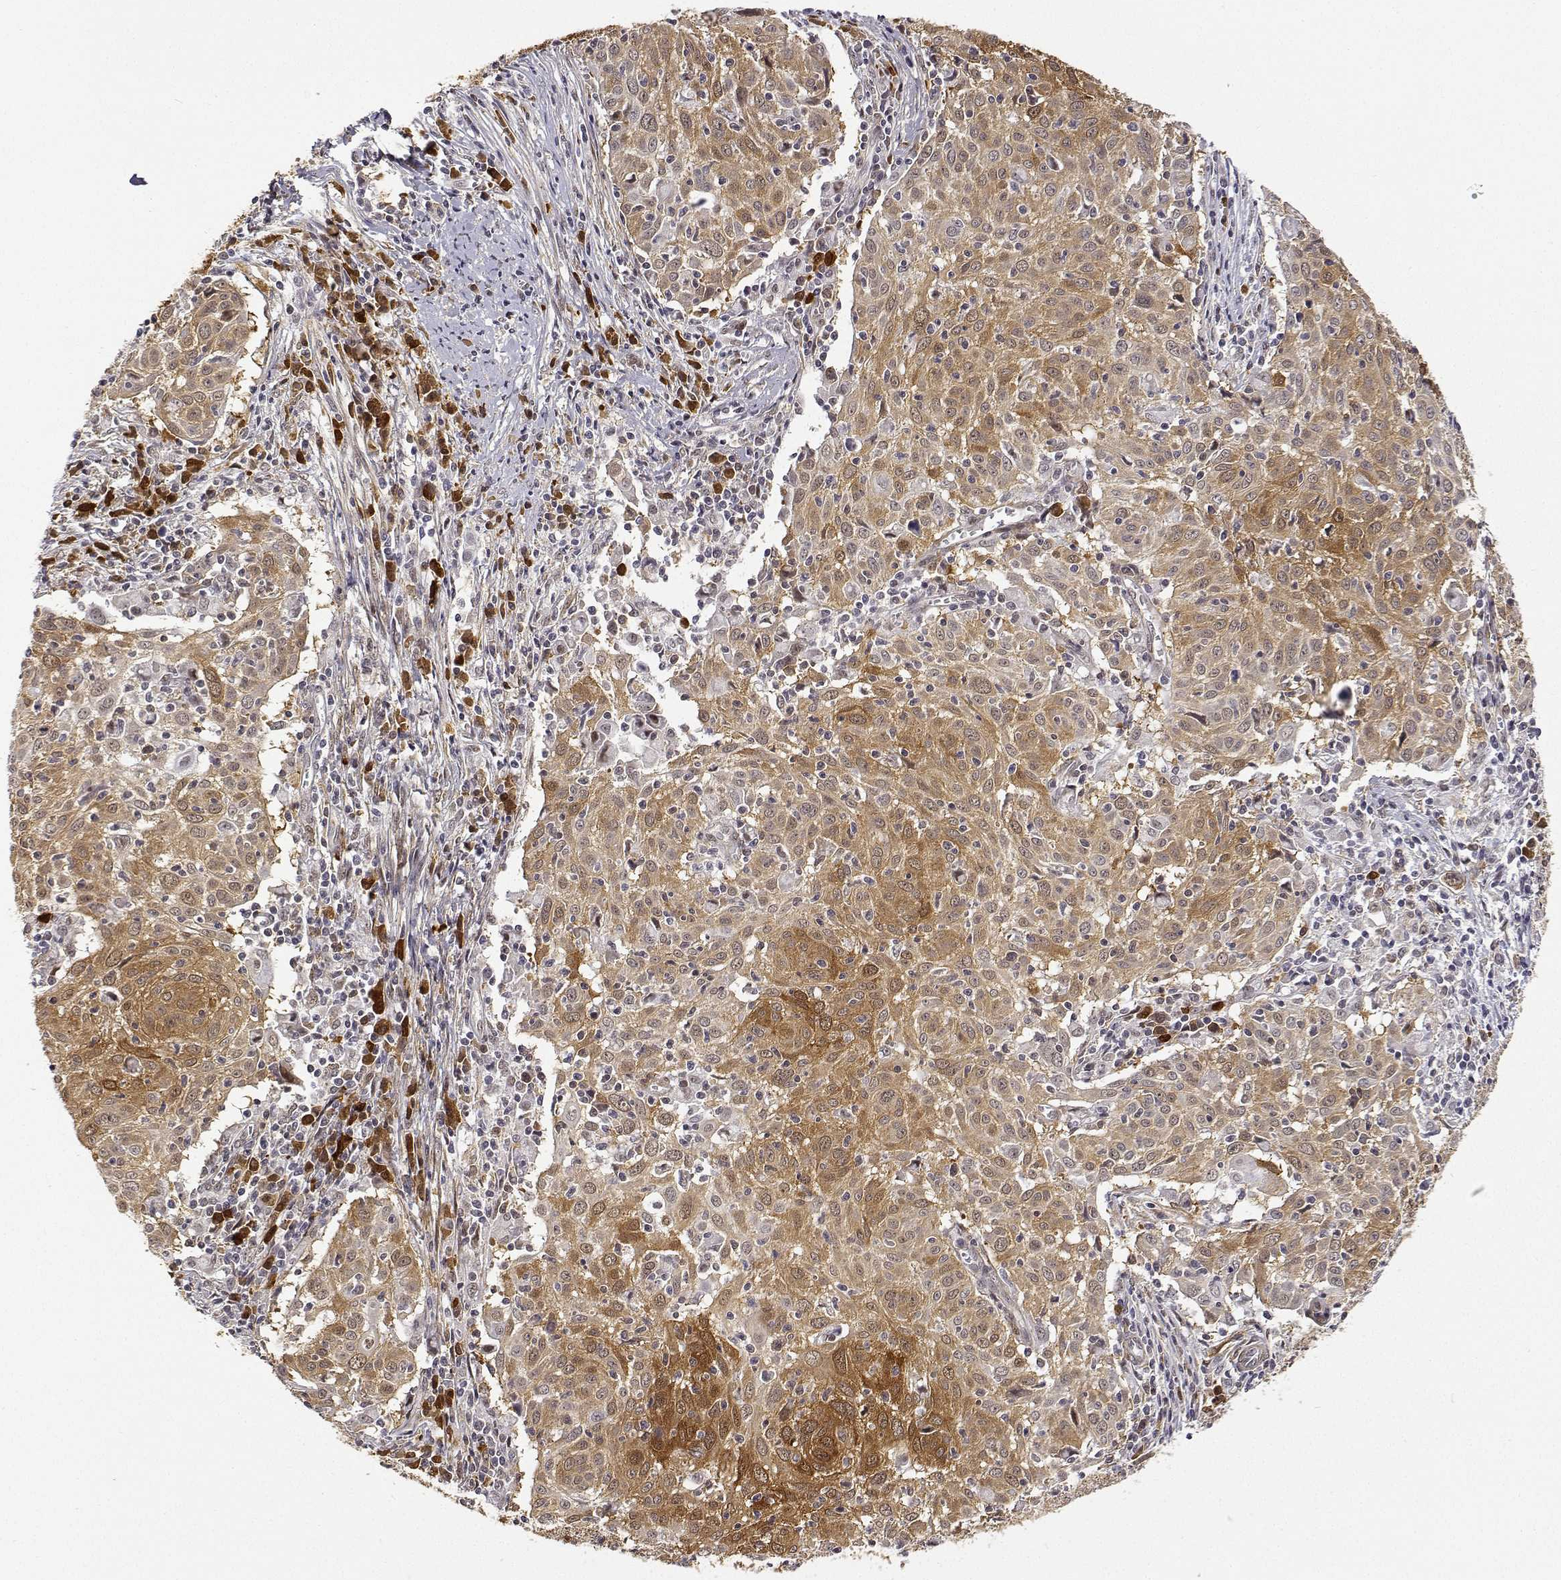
{"staining": {"intensity": "moderate", "quantity": "25%-75%", "location": "cytoplasmic/membranous"}, "tissue": "cervical cancer", "cell_type": "Tumor cells", "image_type": "cancer", "snomed": [{"axis": "morphology", "description": "Squamous cell carcinoma, NOS"}, {"axis": "topography", "description": "Cervix"}], "caption": "Human cervical squamous cell carcinoma stained with a protein marker reveals moderate staining in tumor cells.", "gene": "PHGDH", "patient": {"sex": "female", "age": 39}}